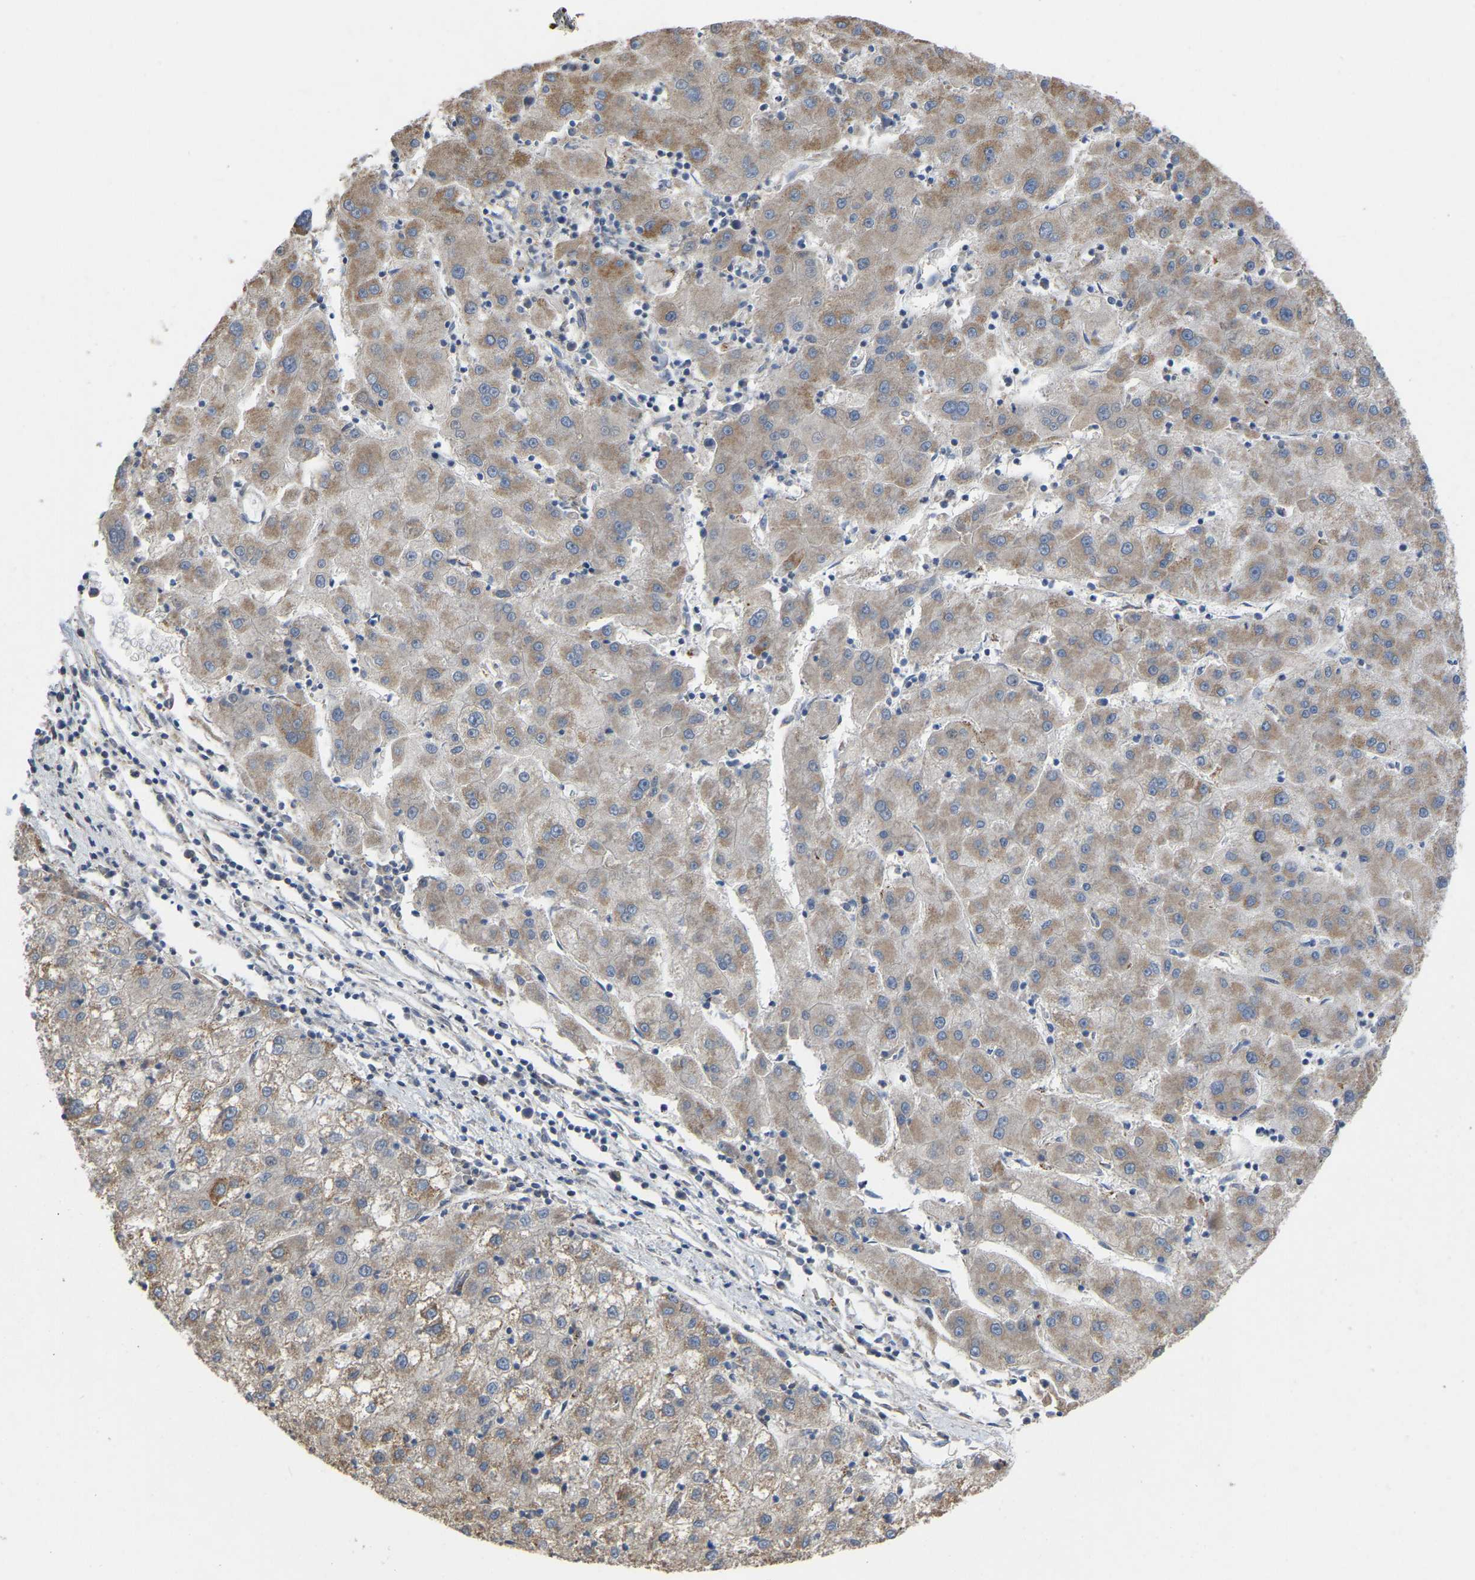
{"staining": {"intensity": "moderate", "quantity": ">75%", "location": "cytoplasmic/membranous"}, "tissue": "liver cancer", "cell_type": "Tumor cells", "image_type": "cancer", "snomed": [{"axis": "morphology", "description": "Carcinoma, Hepatocellular, NOS"}, {"axis": "topography", "description": "Liver"}], "caption": "Liver cancer (hepatocellular carcinoma) stained with immunohistochemistry displays moderate cytoplasmic/membranous staining in approximately >75% of tumor cells. (DAB IHC with brightfield microscopy, high magnification).", "gene": "BCL10", "patient": {"sex": "male", "age": 72}}